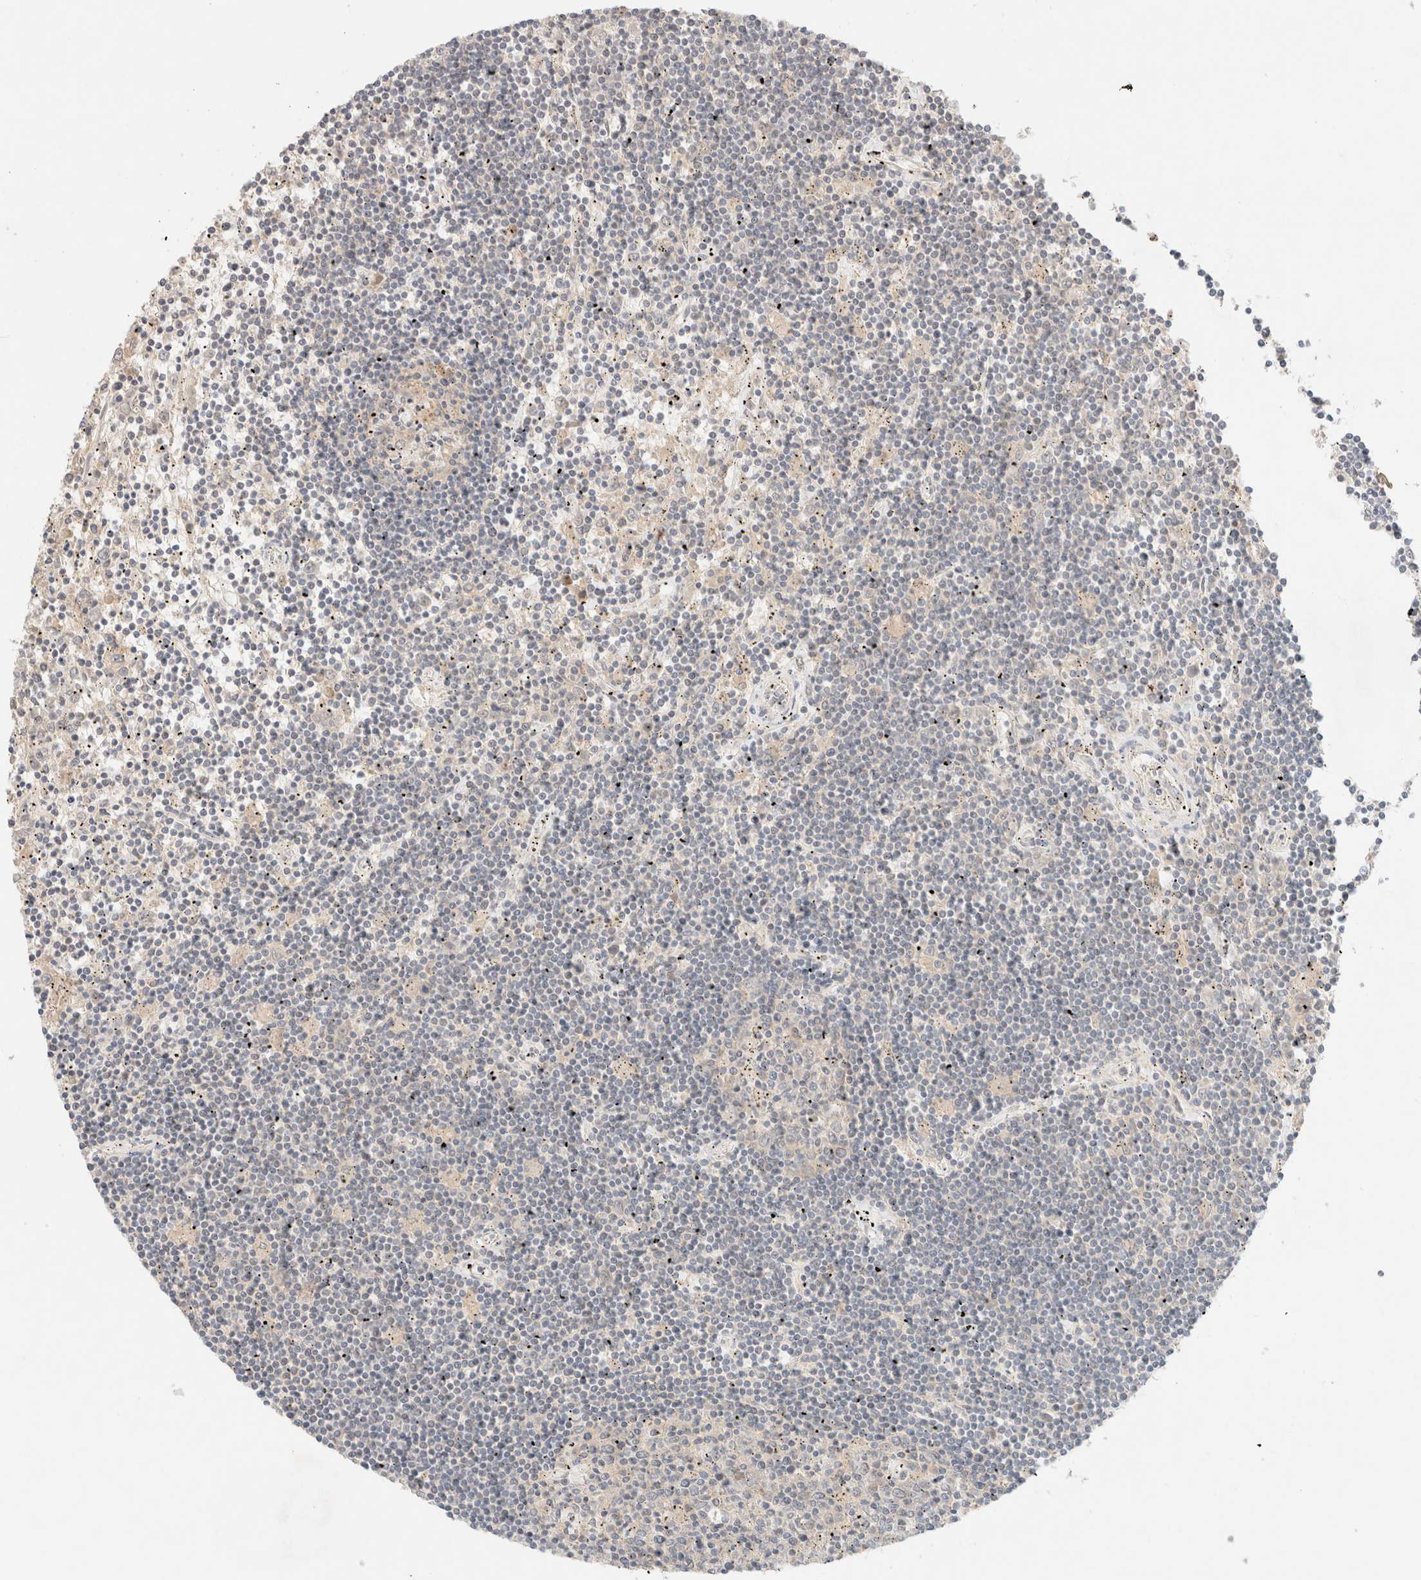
{"staining": {"intensity": "negative", "quantity": "none", "location": "none"}, "tissue": "lymphoma", "cell_type": "Tumor cells", "image_type": "cancer", "snomed": [{"axis": "morphology", "description": "Malignant lymphoma, non-Hodgkin's type, Low grade"}, {"axis": "topography", "description": "Spleen"}], "caption": "Tumor cells show no significant protein expression in malignant lymphoma, non-Hodgkin's type (low-grade).", "gene": "SARM1", "patient": {"sex": "male", "age": 76}}